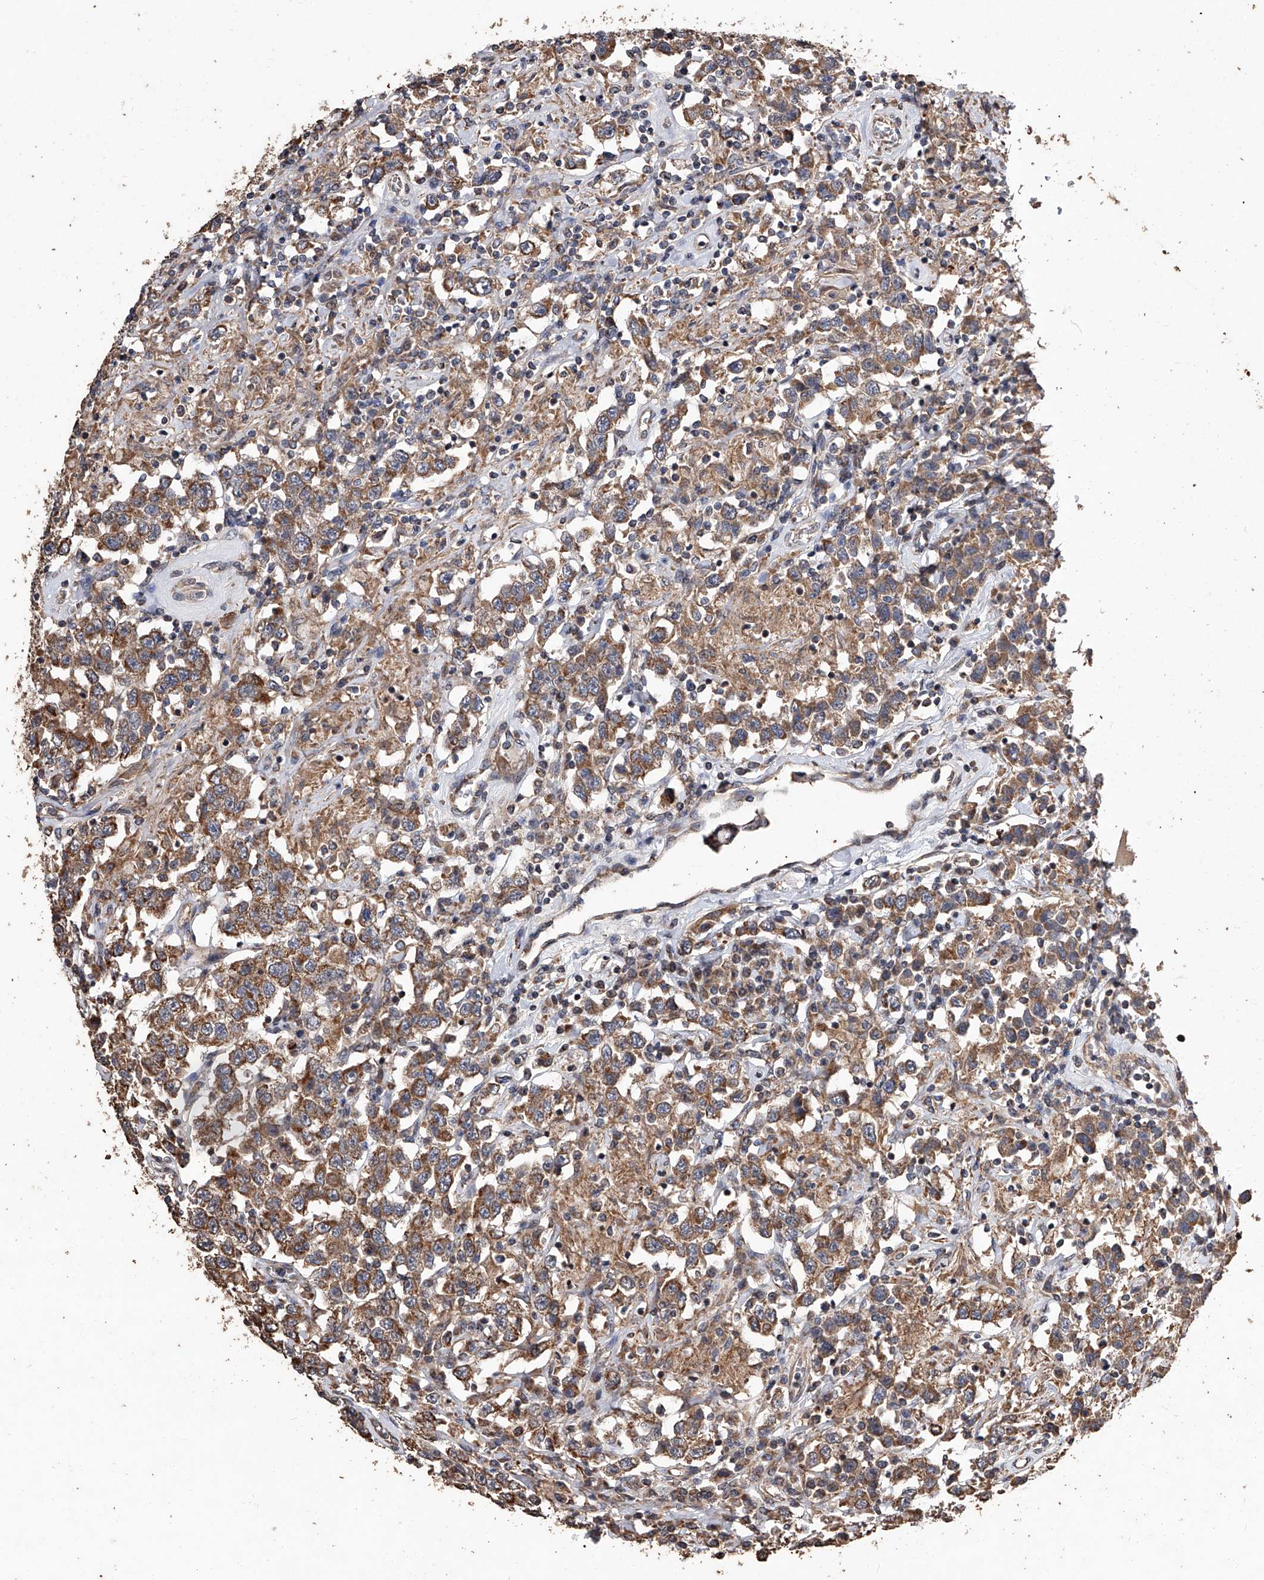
{"staining": {"intensity": "moderate", "quantity": ">75%", "location": "cytoplasmic/membranous"}, "tissue": "testis cancer", "cell_type": "Tumor cells", "image_type": "cancer", "snomed": [{"axis": "morphology", "description": "Seminoma, NOS"}, {"axis": "topography", "description": "Testis"}], "caption": "Immunohistochemistry (DAB) staining of human testis cancer demonstrates moderate cytoplasmic/membranous protein positivity in about >75% of tumor cells. (Stains: DAB (3,3'-diaminobenzidine) in brown, nuclei in blue, Microscopy: brightfield microscopy at high magnification).", "gene": "LTV1", "patient": {"sex": "male", "age": 41}}